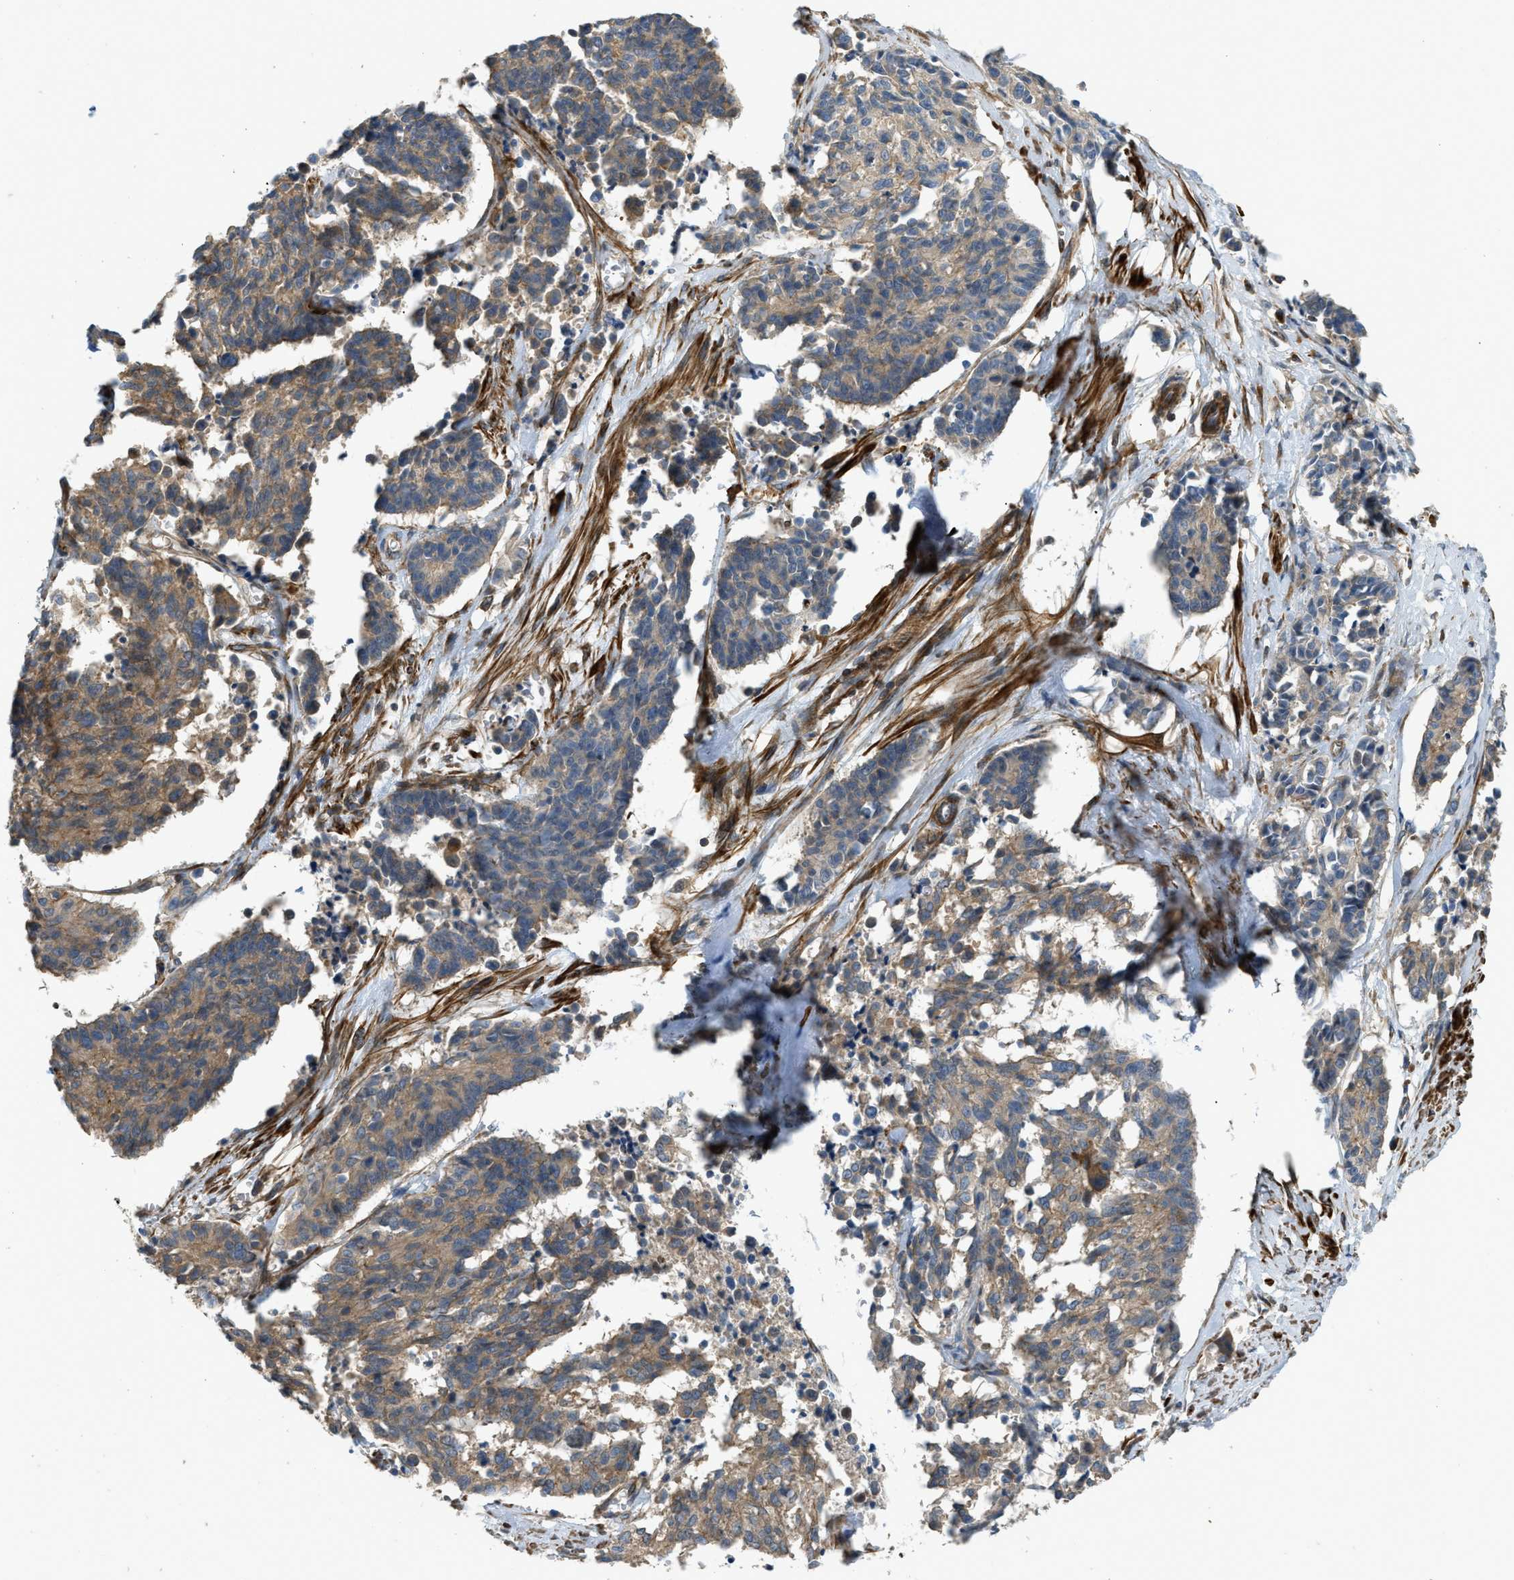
{"staining": {"intensity": "moderate", "quantity": "25%-75%", "location": "cytoplasmic/membranous"}, "tissue": "cervical cancer", "cell_type": "Tumor cells", "image_type": "cancer", "snomed": [{"axis": "morphology", "description": "Squamous cell carcinoma, NOS"}, {"axis": "topography", "description": "Cervix"}], "caption": "Brown immunohistochemical staining in cervical squamous cell carcinoma exhibits moderate cytoplasmic/membranous positivity in approximately 25%-75% of tumor cells.", "gene": "BTN3A2", "patient": {"sex": "female", "age": 35}}